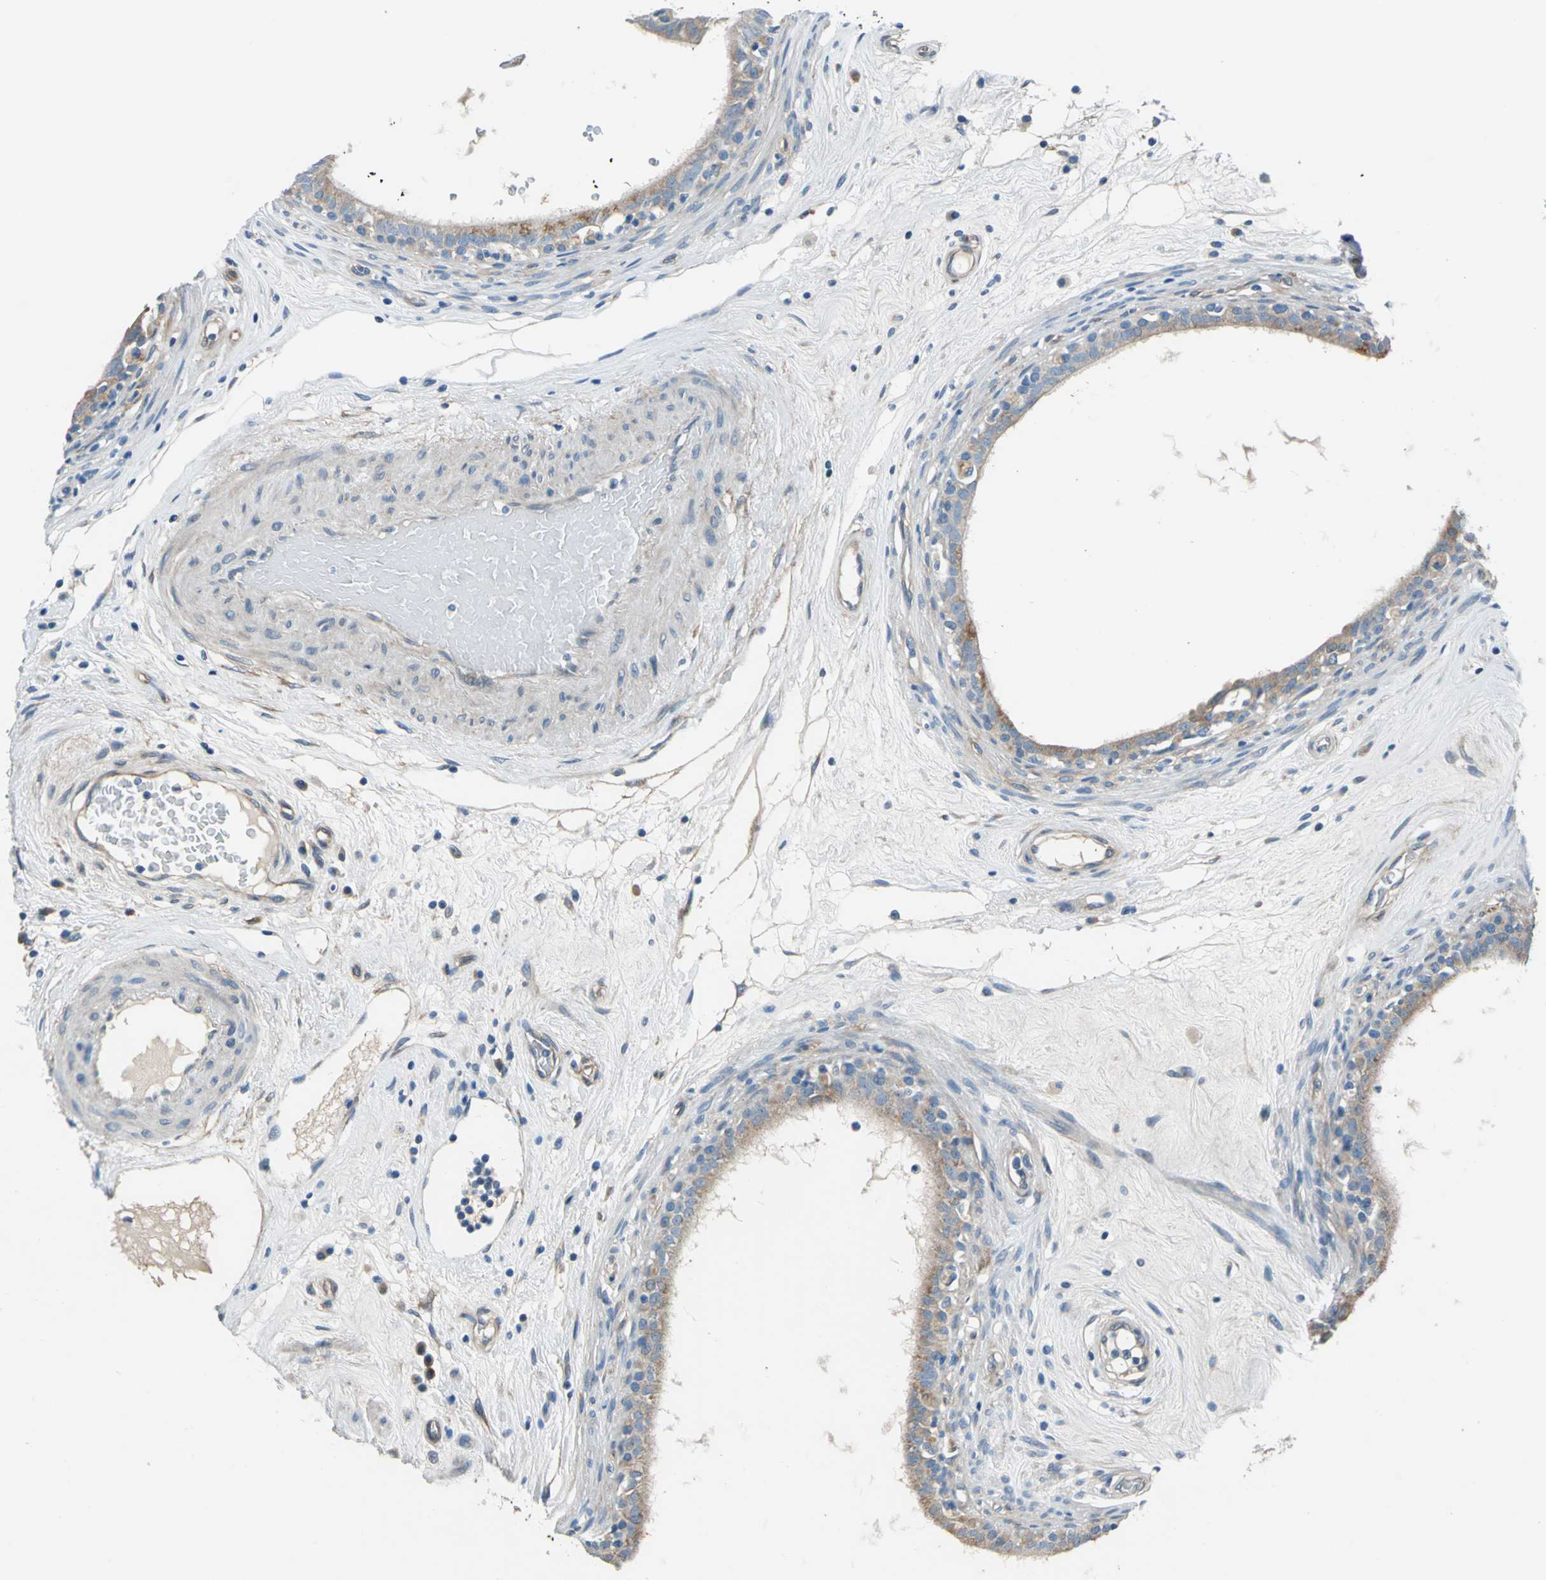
{"staining": {"intensity": "weak", "quantity": "<25%", "location": "cytoplasmic/membranous"}, "tissue": "epididymis", "cell_type": "Glandular cells", "image_type": "normal", "snomed": [{"axis": "morphology", "description": "Normal tissue, NOS"}, {"axis": "morphology", "description": "Inflammation, NOS"}, {"axis": "topography", "description": "Epididymis"}], "caption": "DAB (3,3'-diaminobenzidine) immunohistochemical staining of normal epididymis shows no significant positivity in glandular cells.", "gene": "CDC42EP1", "patient": {"sex": "male", "age": 84}}